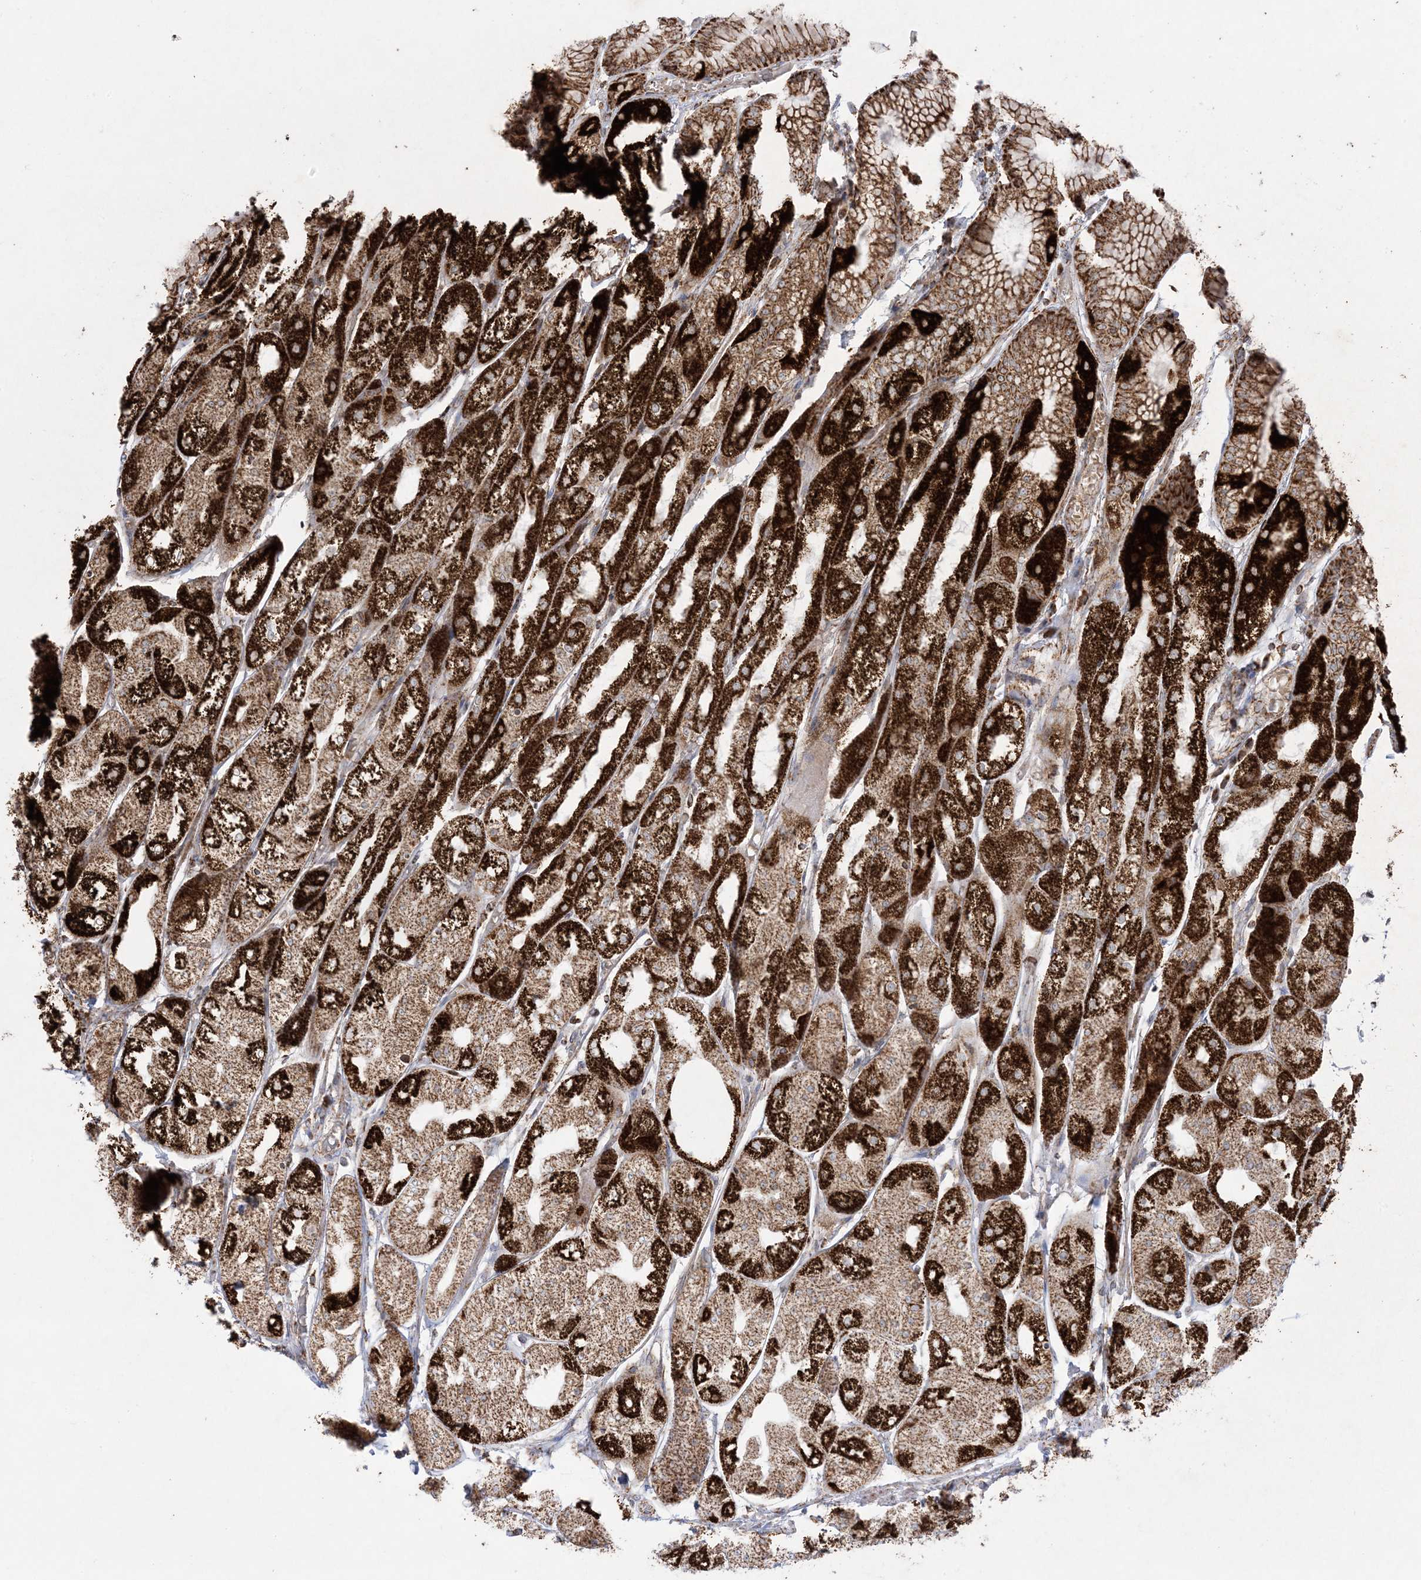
{"staining": {"intensity": "strong", "quantity": ">75%", "location": "cytoplasmic/membranous"}, "tissue": "stomach", "cell_type": "Glandular cells", "image_type": "normal", "snomed": [{"axis": "morphology", "description": "Normal tissue, NOS"}, {"axis": "topography", "description": "Stomach, upper"}], "caption": "Immunohistochemistry (IHC) (DAB (3,3'-diaminobenzidine)) staining of unremarkable human stomach reveals strong cytoplasmic/membranous protein positivity in about >75% of glandular cells.", "gene": "MRPS36", "patient": {"sex": "male", "age": 72}}